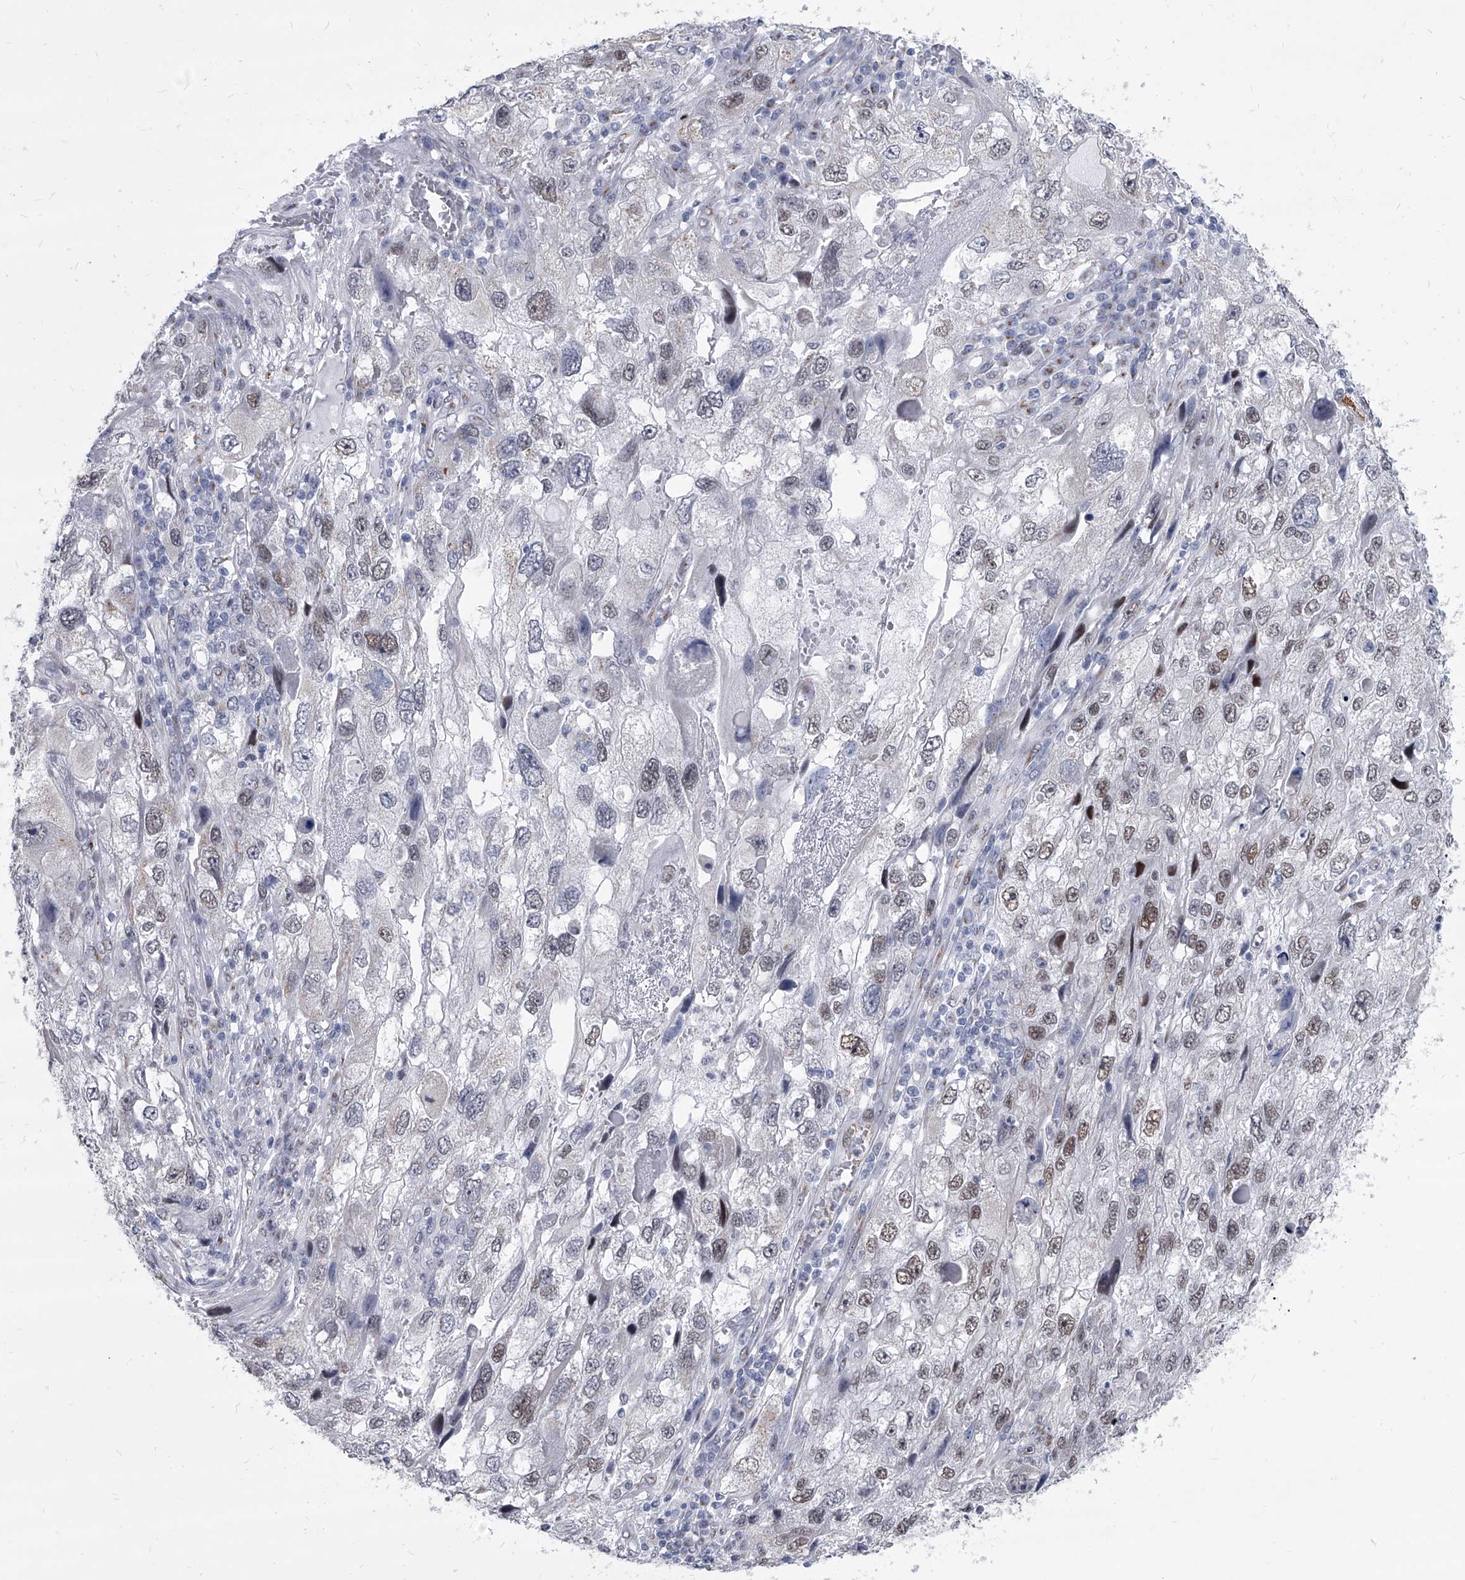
{"staining": {"intensity": "weak", "quantity": "<25%", "location": "nuclear"}, "tissue": "endometrial cancer", "cell_type": "Tumor cells", "image_type": "cancer", "snomed": [{"axis": "morphology", "description": "Adenocarcinoma, NOS"}, {"axis": "topography", "description": "Endometrium"}], "caption": "Immunohistochemistry (IHC) image of neoplastic tissue: human endometrial cancer stained with DAB (3,3'-diaminobenzidine) demonstrates no significant protein expression in tumor cells.", "gene": "EVA1C", "patient": {"sex": "female", "age": 49}}